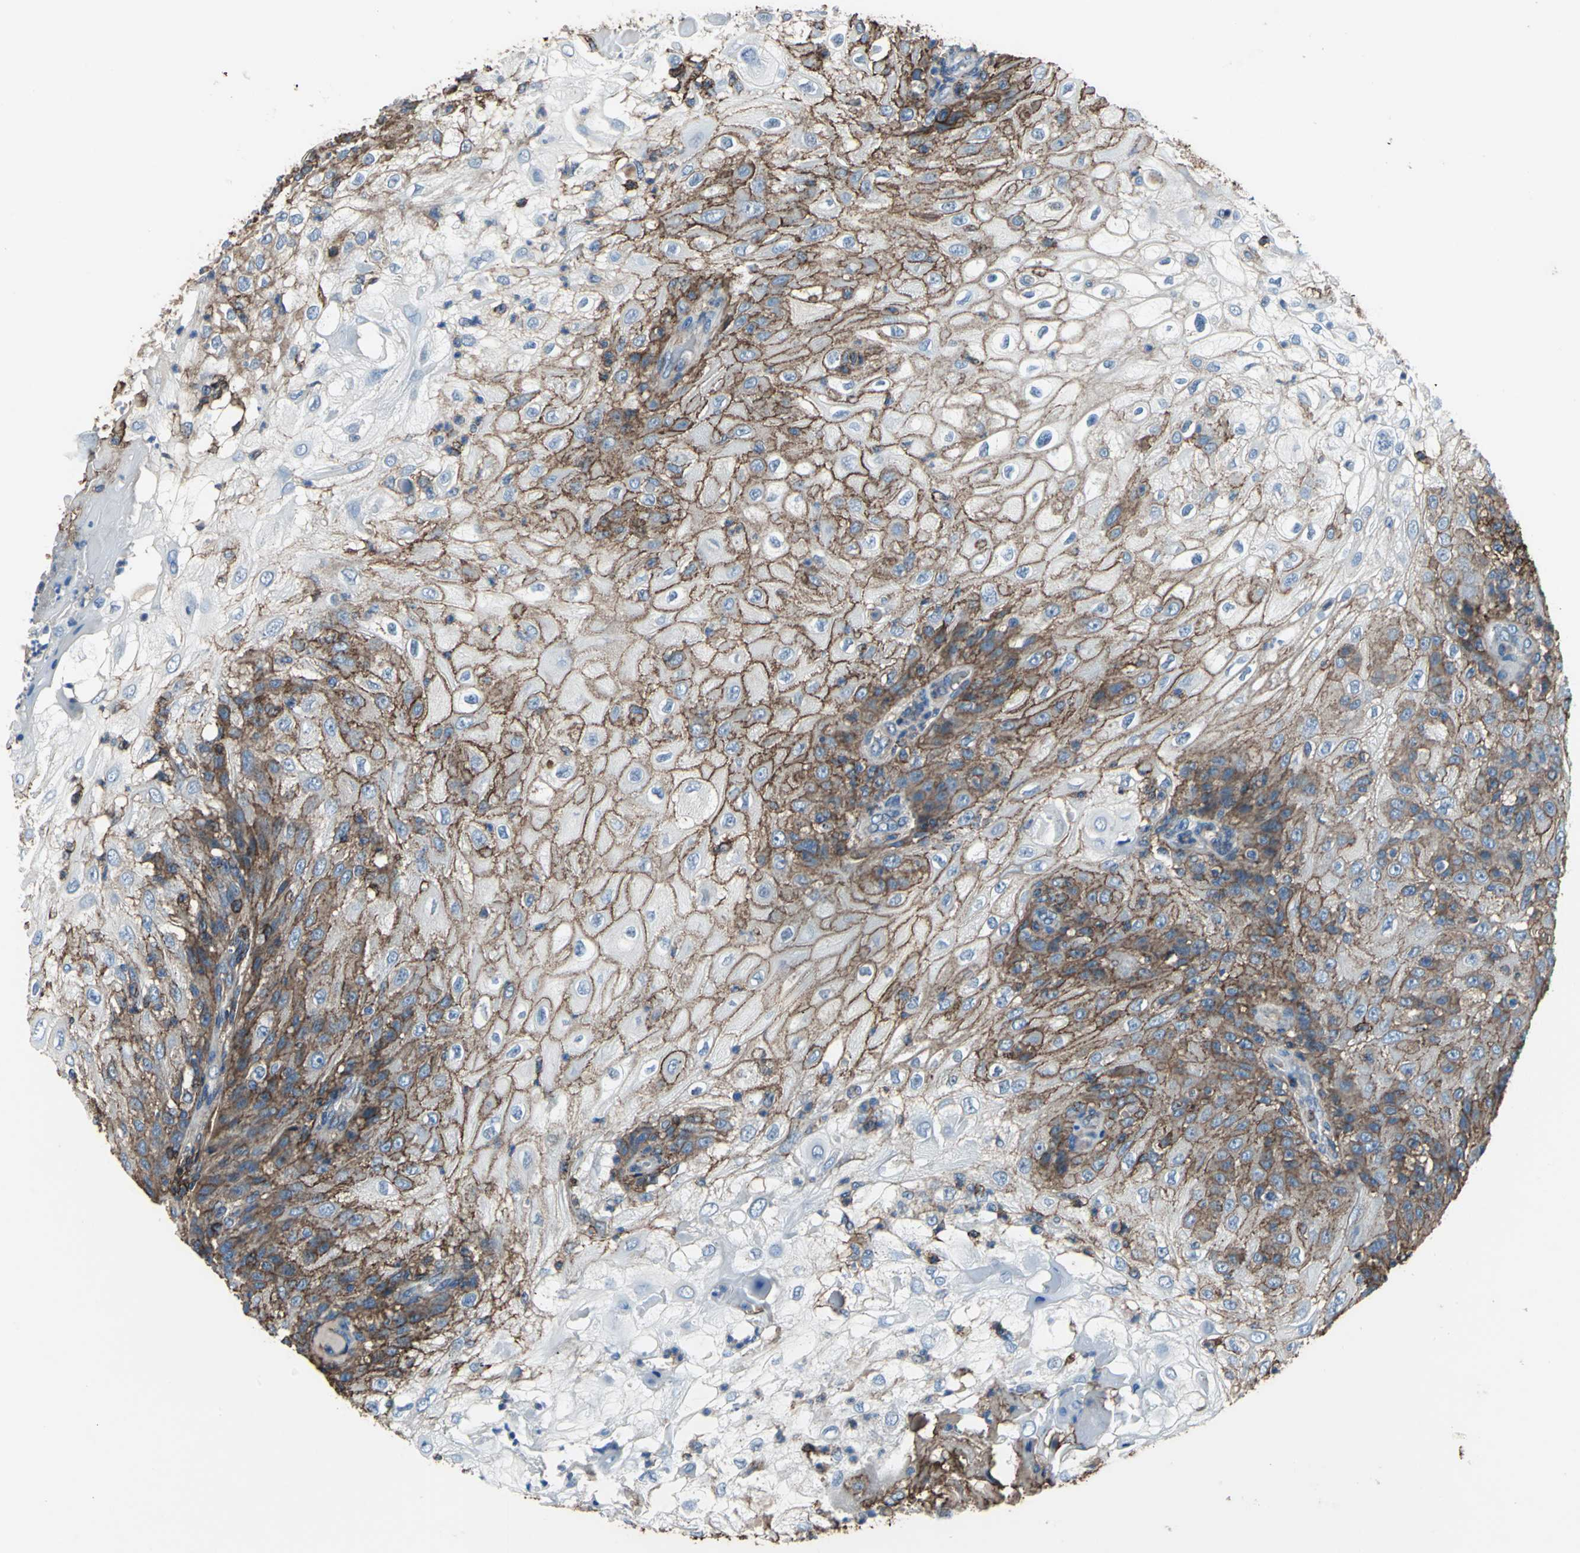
{"staining": {"intensity": "strong", "quantity": ">75%", "location": "cytoplasmic/membranous"}, "tissue": "skin cancer", "cell_type": "Tumor cells", "image_type": "cancer", "snomed": [{"axis": "morphology", "description": "Normal tissue, NOS"}, {"axis": "morphology", "description": "Squamous cell carcinoma, NOS"}, {"axis": "topography", "description": "Skin"}], "caption": "Protein staining exhibits strong cytoplasmic/membranous staining in approximately >75% of tumor cells in skin cancer (squamous cell carcinoma).", "gene": "CD44", "patient": {"sex": "female", "age": 83}}